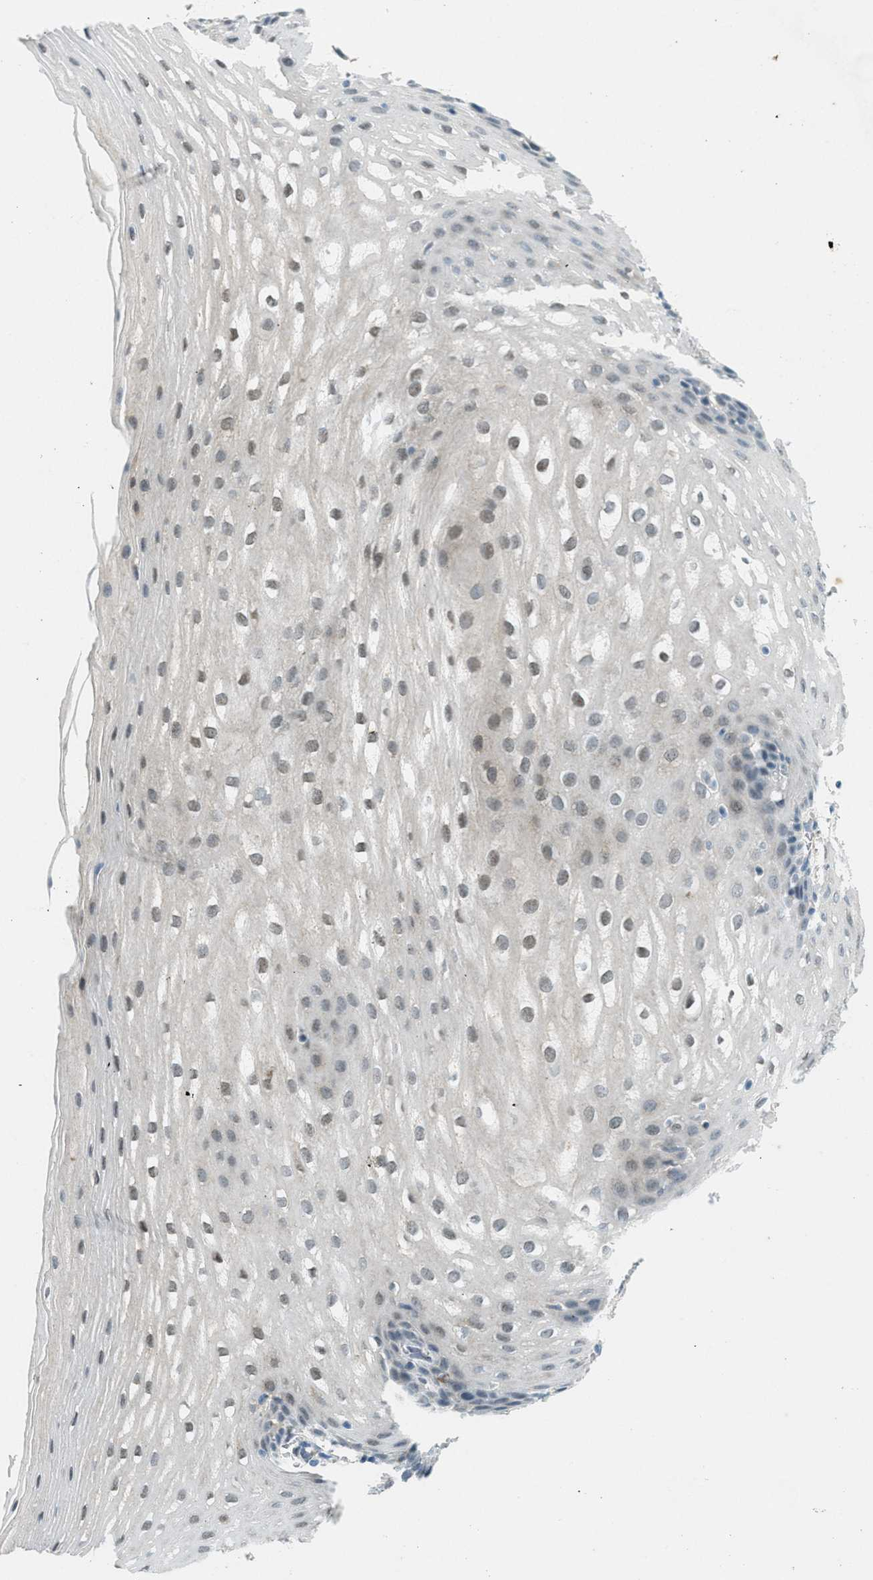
{"staining": {"intensity": "weak", "quantity": "25%-75%", "location": "nuclear"}, "tissue": "esophagus", "cell_type": "Squamous epithelial cells", "image_type": "normal", "snomed": [{"axis": "morphology", "description": "Normal tissue, NOS"}, {"axis": "topography", "description": "Esophagus"}], "caption": "Protein analysis of benign esophagus reveals weak nuclear expression in approximately 25%-75% of squamous epithelial cells.", "gene": "FYN", "patient": {"sex": "male", "age": 48}}